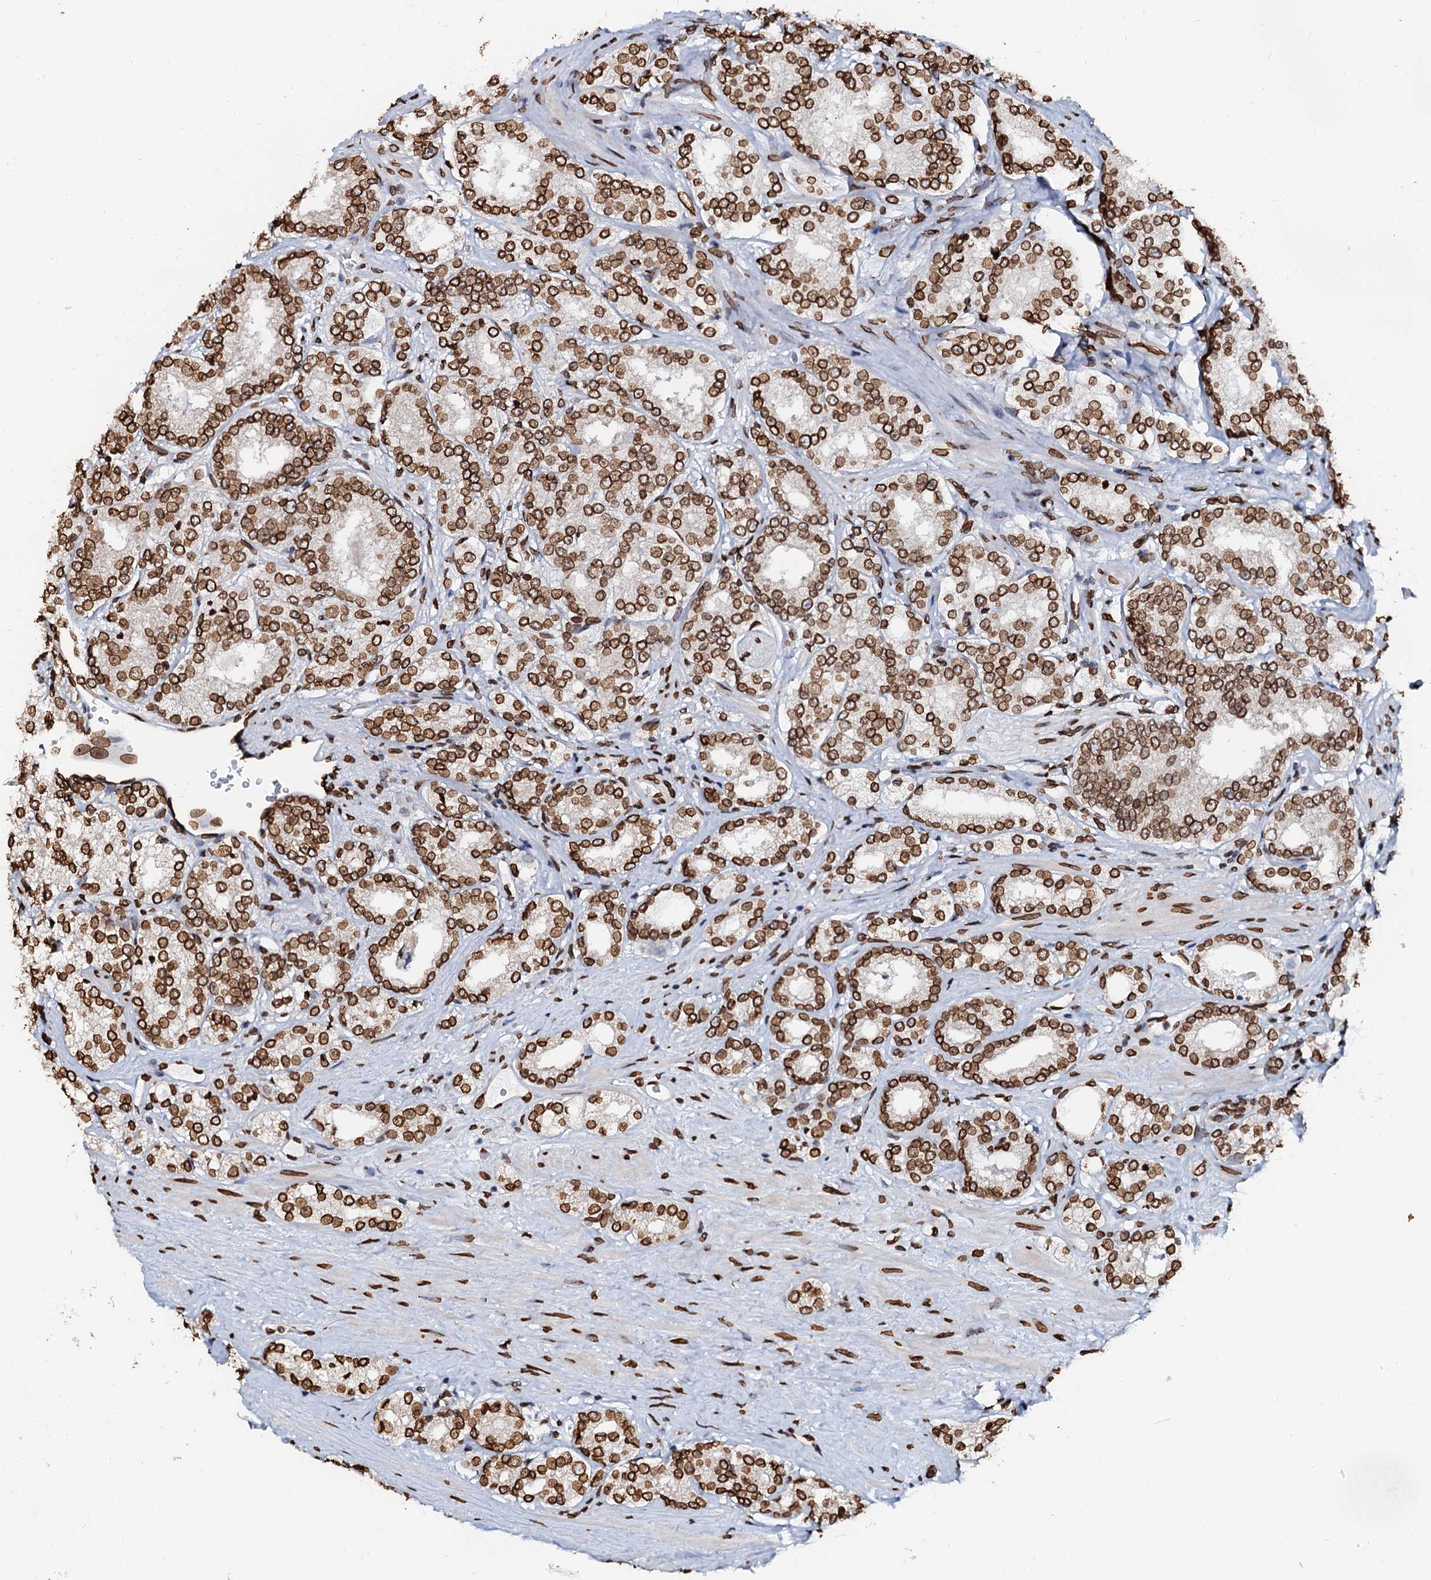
{"staining": {"intensity": "strong", "quantity": ">75%", "location": "cytoplasmic/membranous,nuclear"}, "tissue": "prostate cancer", "cell_type": "Tumor cells", "image_type": "cancer", "snomed": [{"axis": "morphology", "description": "Normal tissue, NOS"}, {"axis": "morphology", "description": "Adenocarcinoma, High grade"}, {"axis": "topography", "description": "Prostate"}], "caption": "Immunohistochemical staining of human high-grade adenocarcinoma (prostate) reveals high levels of strong cytoplasmic/membranous and nuclear protein positivity in approximately >75% of tumor cells.", "gene": "KATNAL2", "patient": {"sex": "male", "age": 83}}